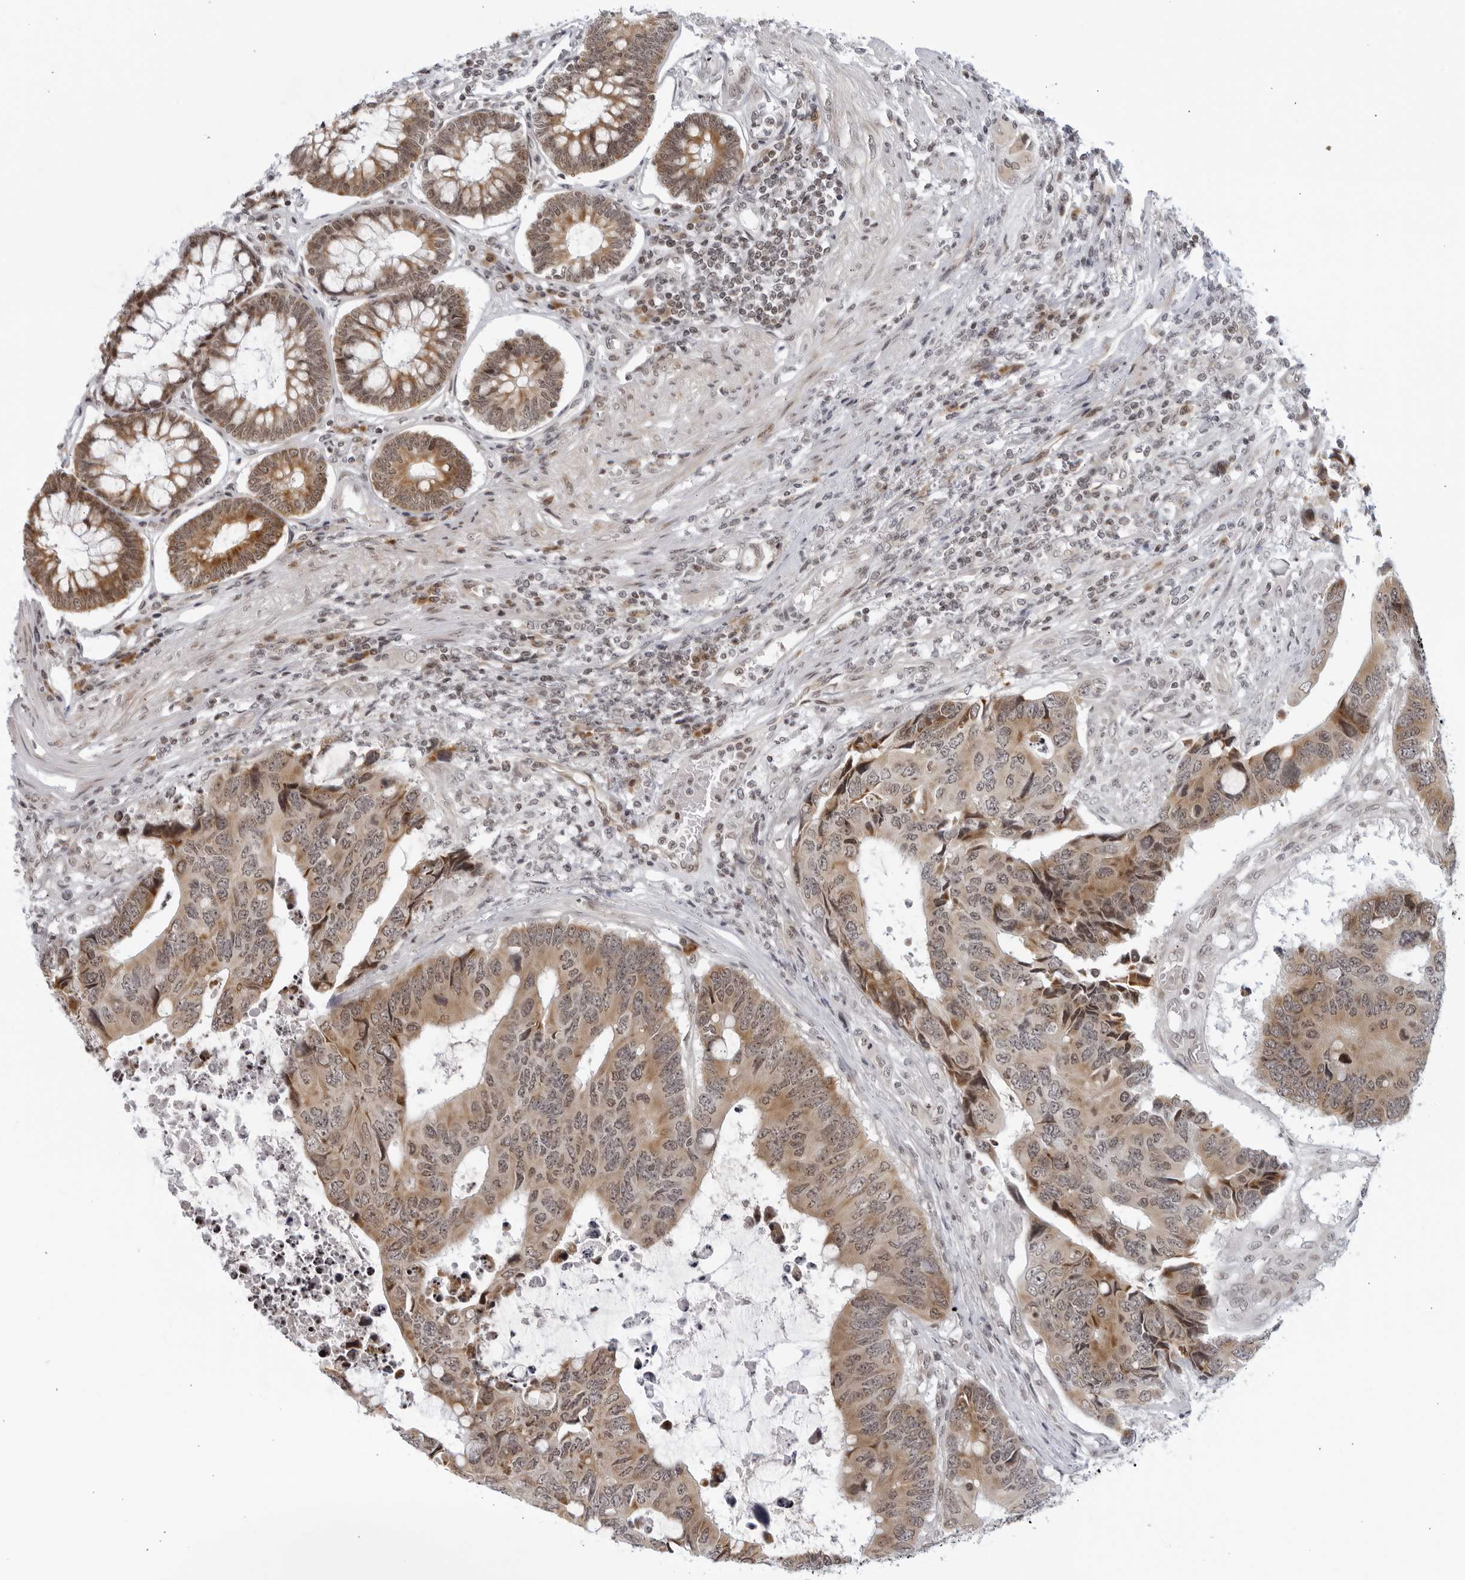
{"staining": {"intensity": "weak", "quantity": ">75%", "location": "cytoplasmic/membranous"}, "tissue": "colorectal cancer", "cell_type": "Tumor cells", "image_type": "cancer", "snomed": [{"axis": "morphology", "description": "Adenocarcinoma, NOS"}, {"axis": "topography", "description": "Rectum"}], "caption": "Colorectal adenocarcinoma tissue displays weak cytoplasmic/membranous positivity in approximately >75% of tumor cells, visualized by immunohistochemistry.", "gene": "RAB11FIP3", "patient": {"sex": "male", "age": 84}}